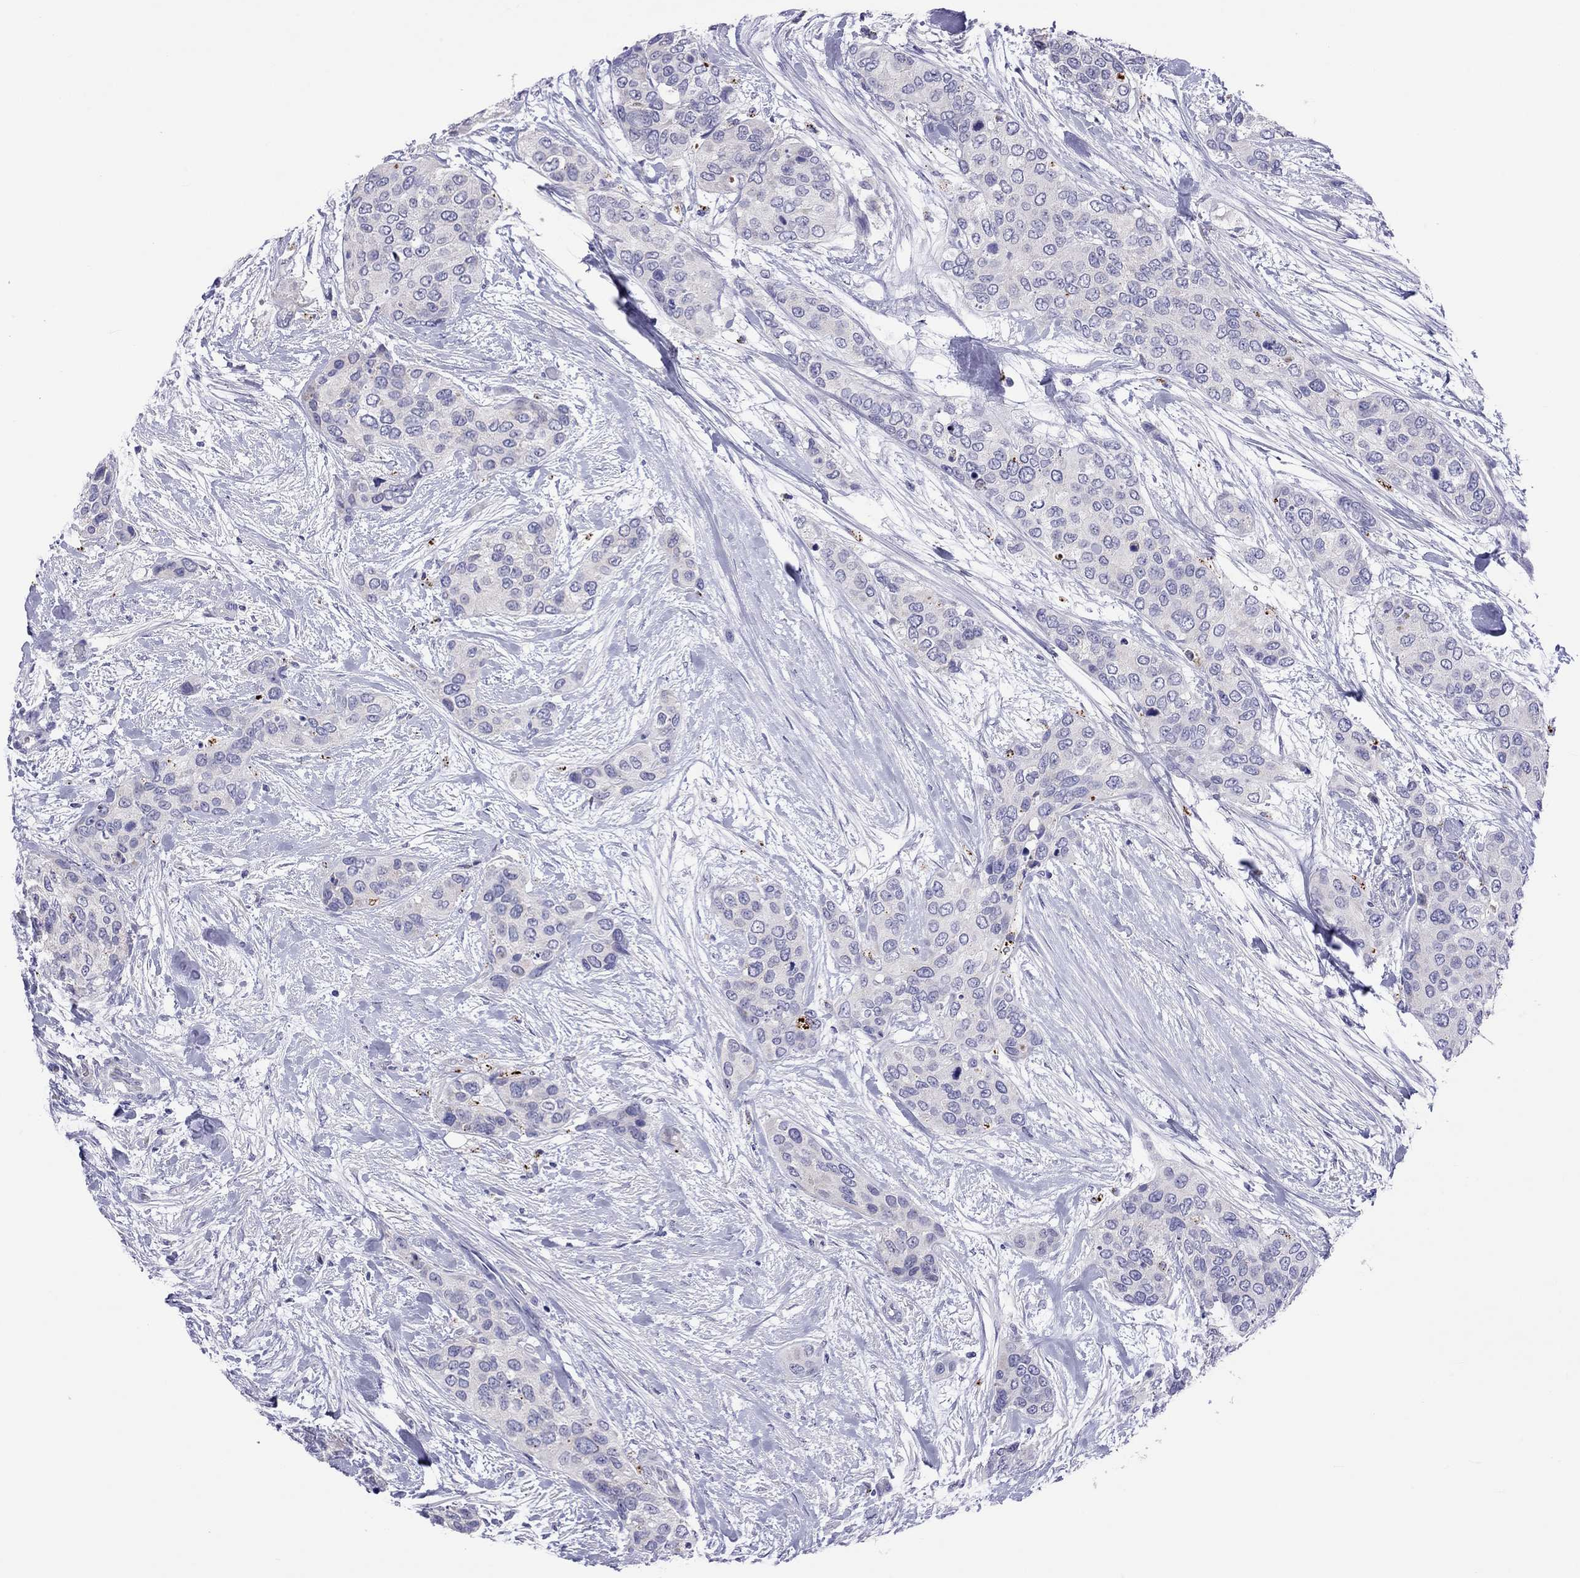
{"staining": {"intensity": "negative", "quantity": "none", "location": "none"}, "tissue": "urothelial cancer", "cell_type": "Tumor cells", "image_type": "cancer", "snomed": [{"axis": "morphology", "description": "Urothelial carcinoma, High grade"}, {"axis": "topography", "description": "Urinary bladder"}], "caption": "Urothelial cancer was stained to show a protein in brown. There is no significant staining in tumor cells.", "gene": "COL9A1", "patient": {"sex": "male", "age": 77}}